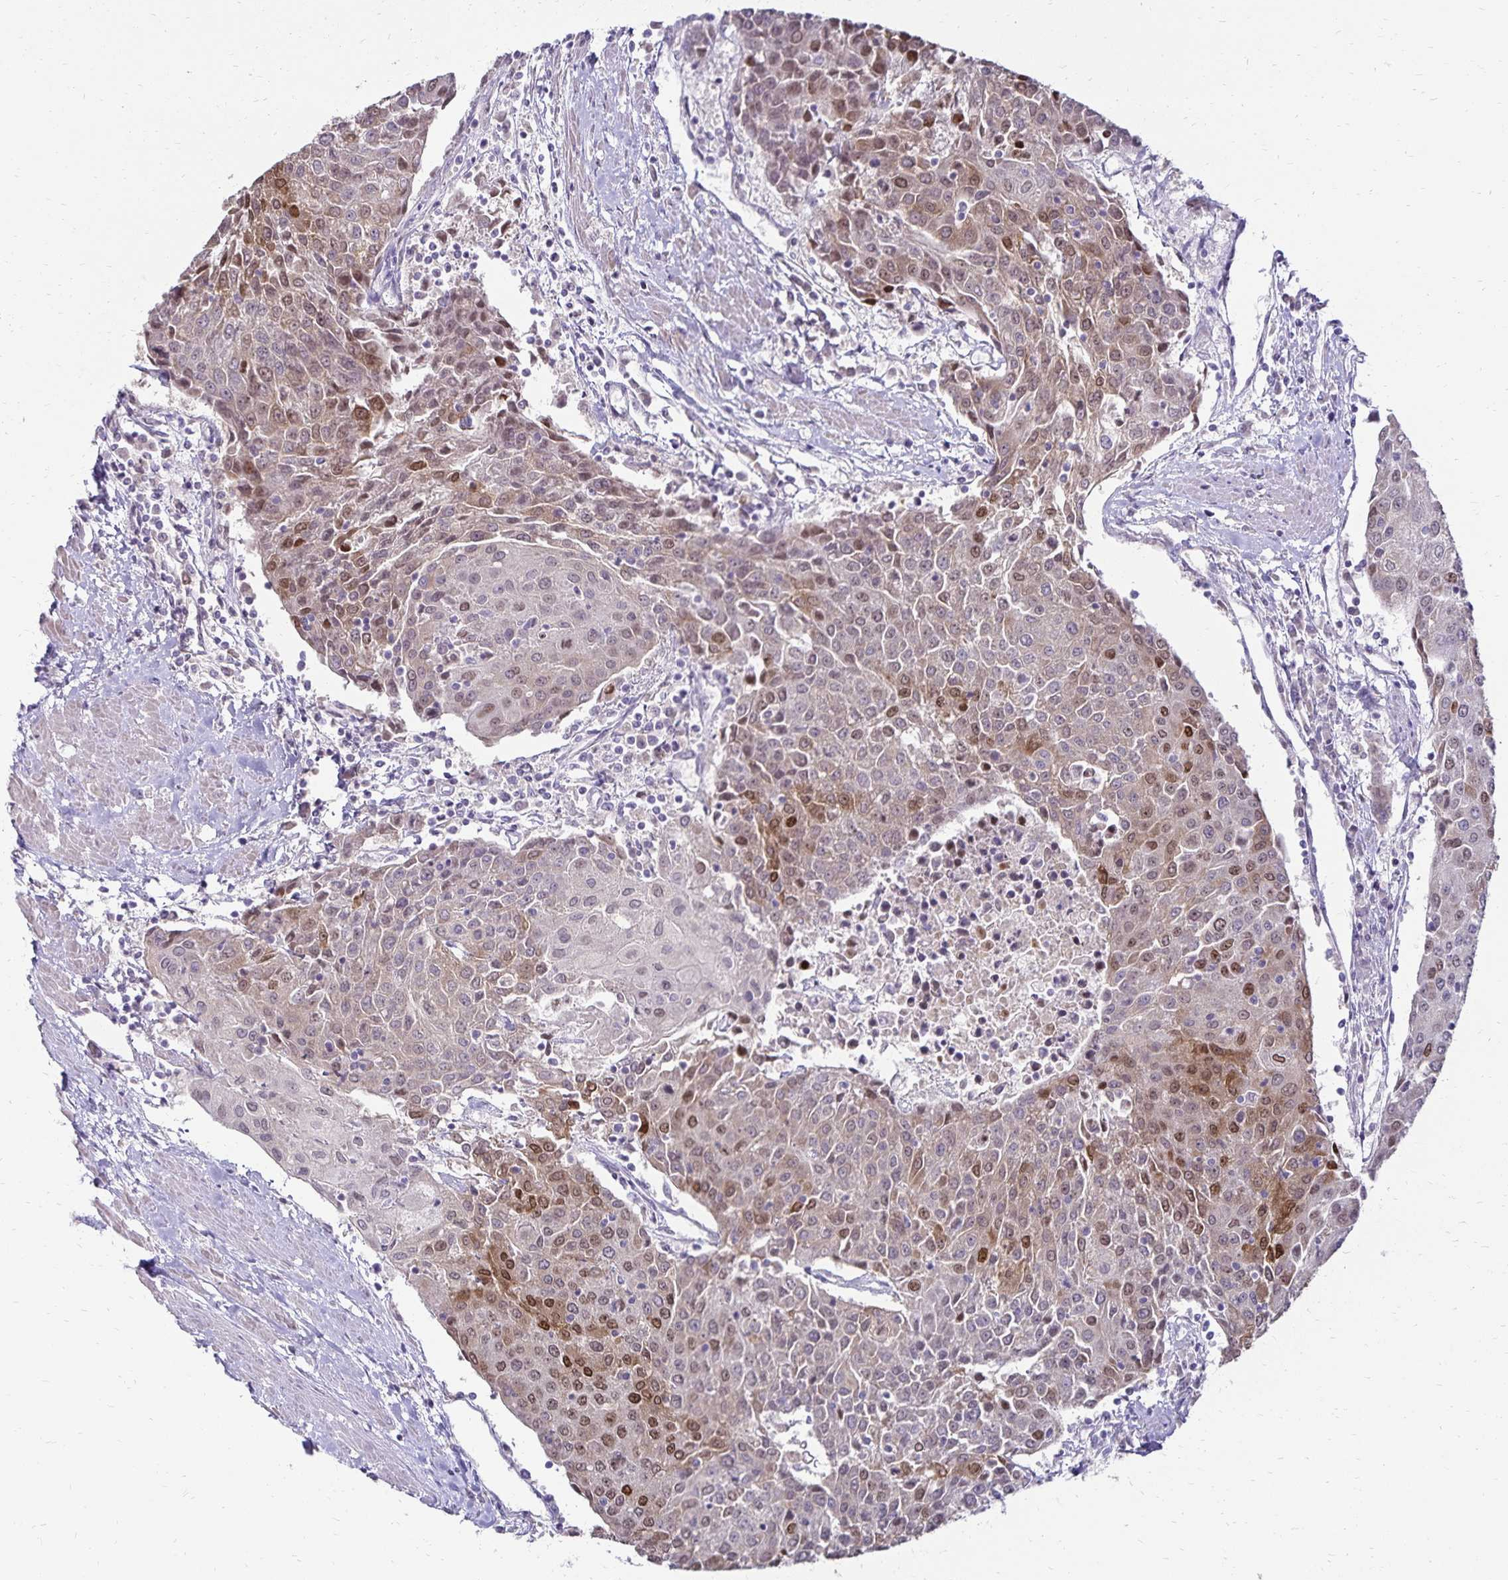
{"staining": {"intensity": "moderate", "quantity": "25%-75%", "location": "nuclear"}, "tissue": "urothelial cancer", "cell_type": "Tumor cells", "image_type": "cancer", "snomed": [{"axis": "morphology", "description": "Urothelial carcinoma, High grade"}, {"axis": "topography", "description": "Urinary bladder"}], "caption": "Urothelial cancer stained with immunohistochemistry (IHC) exhibits moderate nuclear expression in about 25%-75% of tumor cells.", "gene": "POLB", "patient": {"sex": "female", "age": 85}}